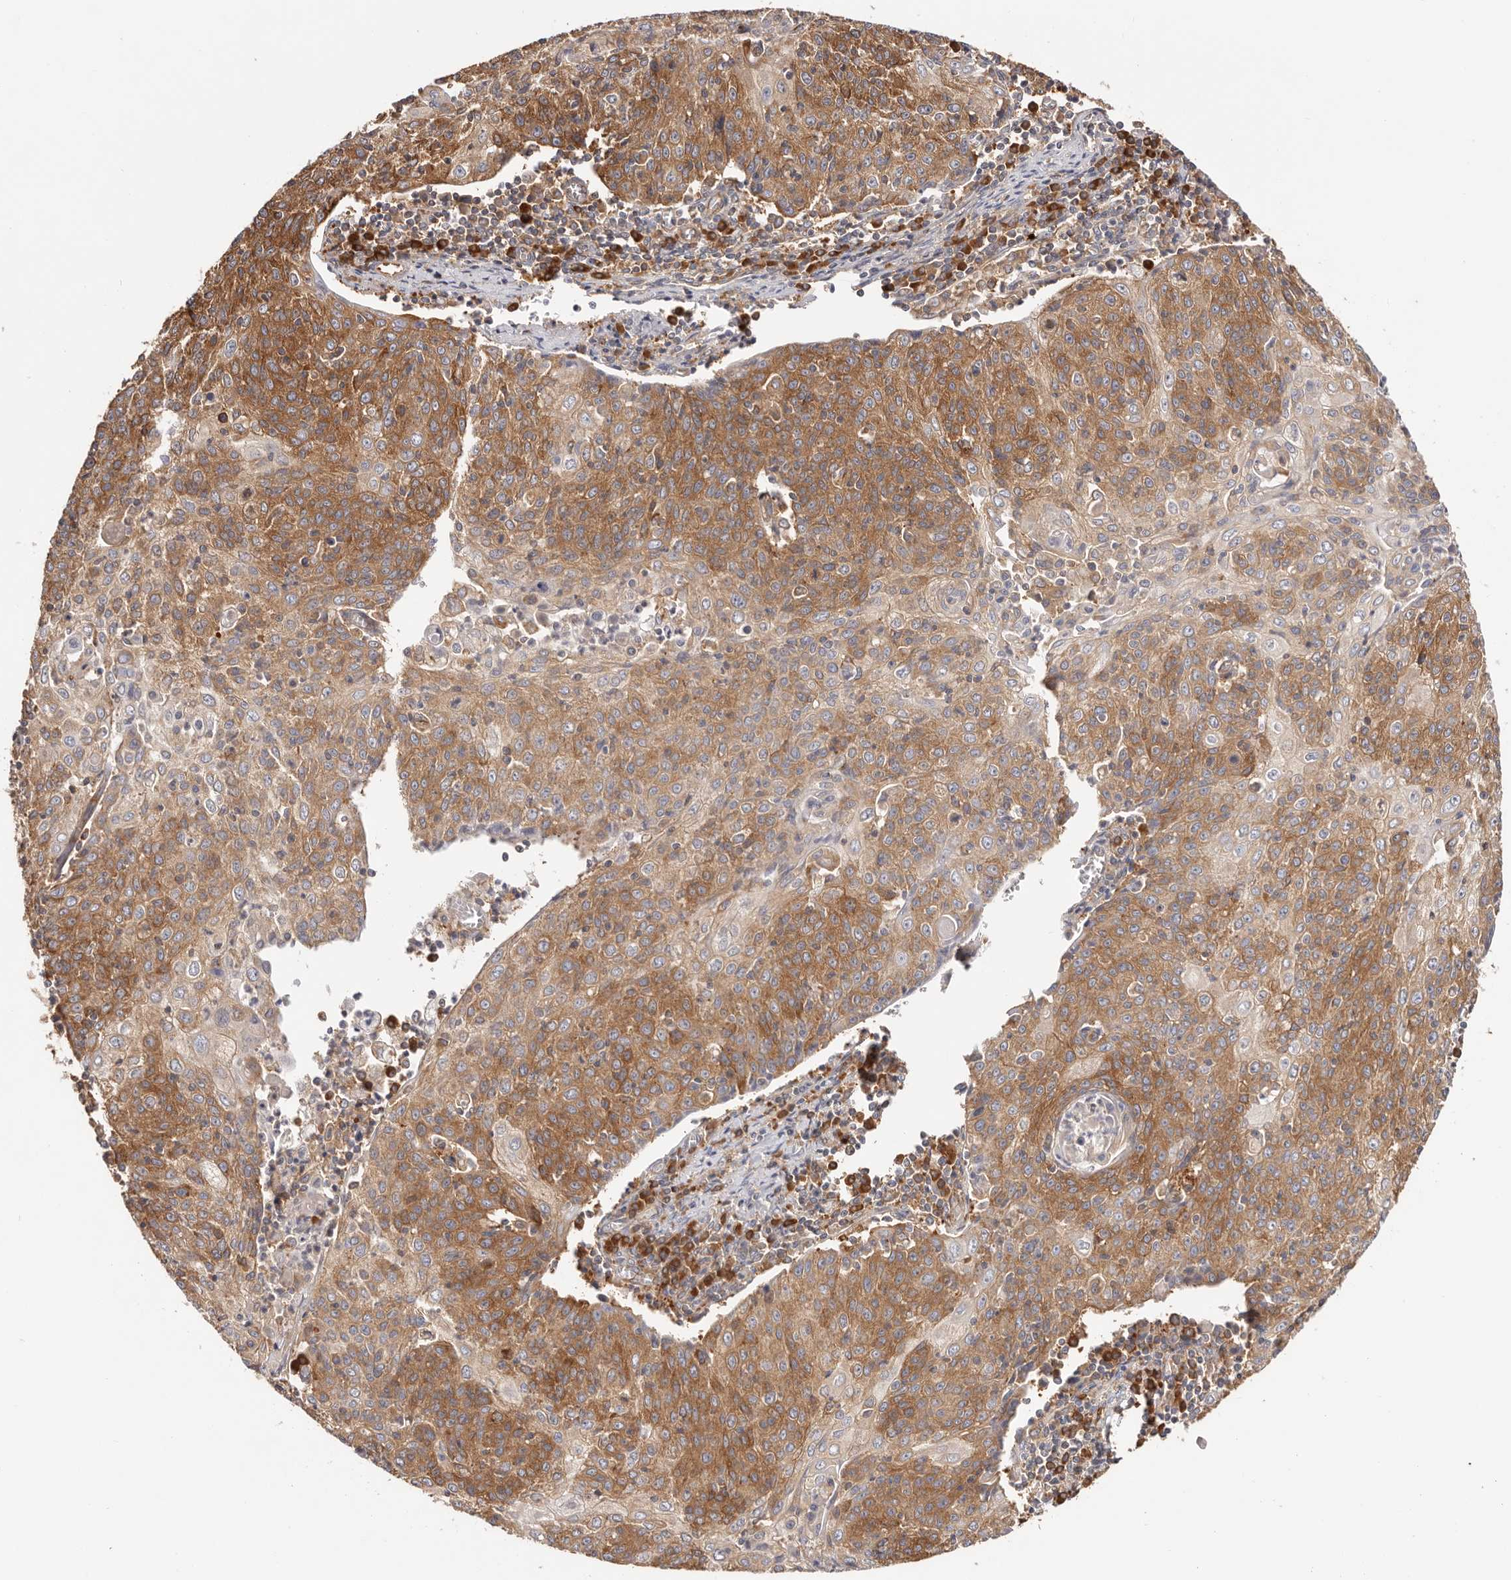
{"staining": {"intensity": "moderate", "quantity": ">75%", "location": "cytoplasmic/membranous"}, "tissue": "cervical cancer", "cell_type": "Tumor cells", "image_type": "cancer", "snomed": [{"axis": "morphology", "description": "Squamous cell carcinoma, NOS"}, {"axis": "topography", "description": "Cervix"}], "caption": "Brown immunohistochemical staining in human cervical cancer displays moderate cytoplasmic/membranous expression in about >75% of tumor cells.", "gene": "EPRS1", "patient": {"sex": "female", "age": 48}}